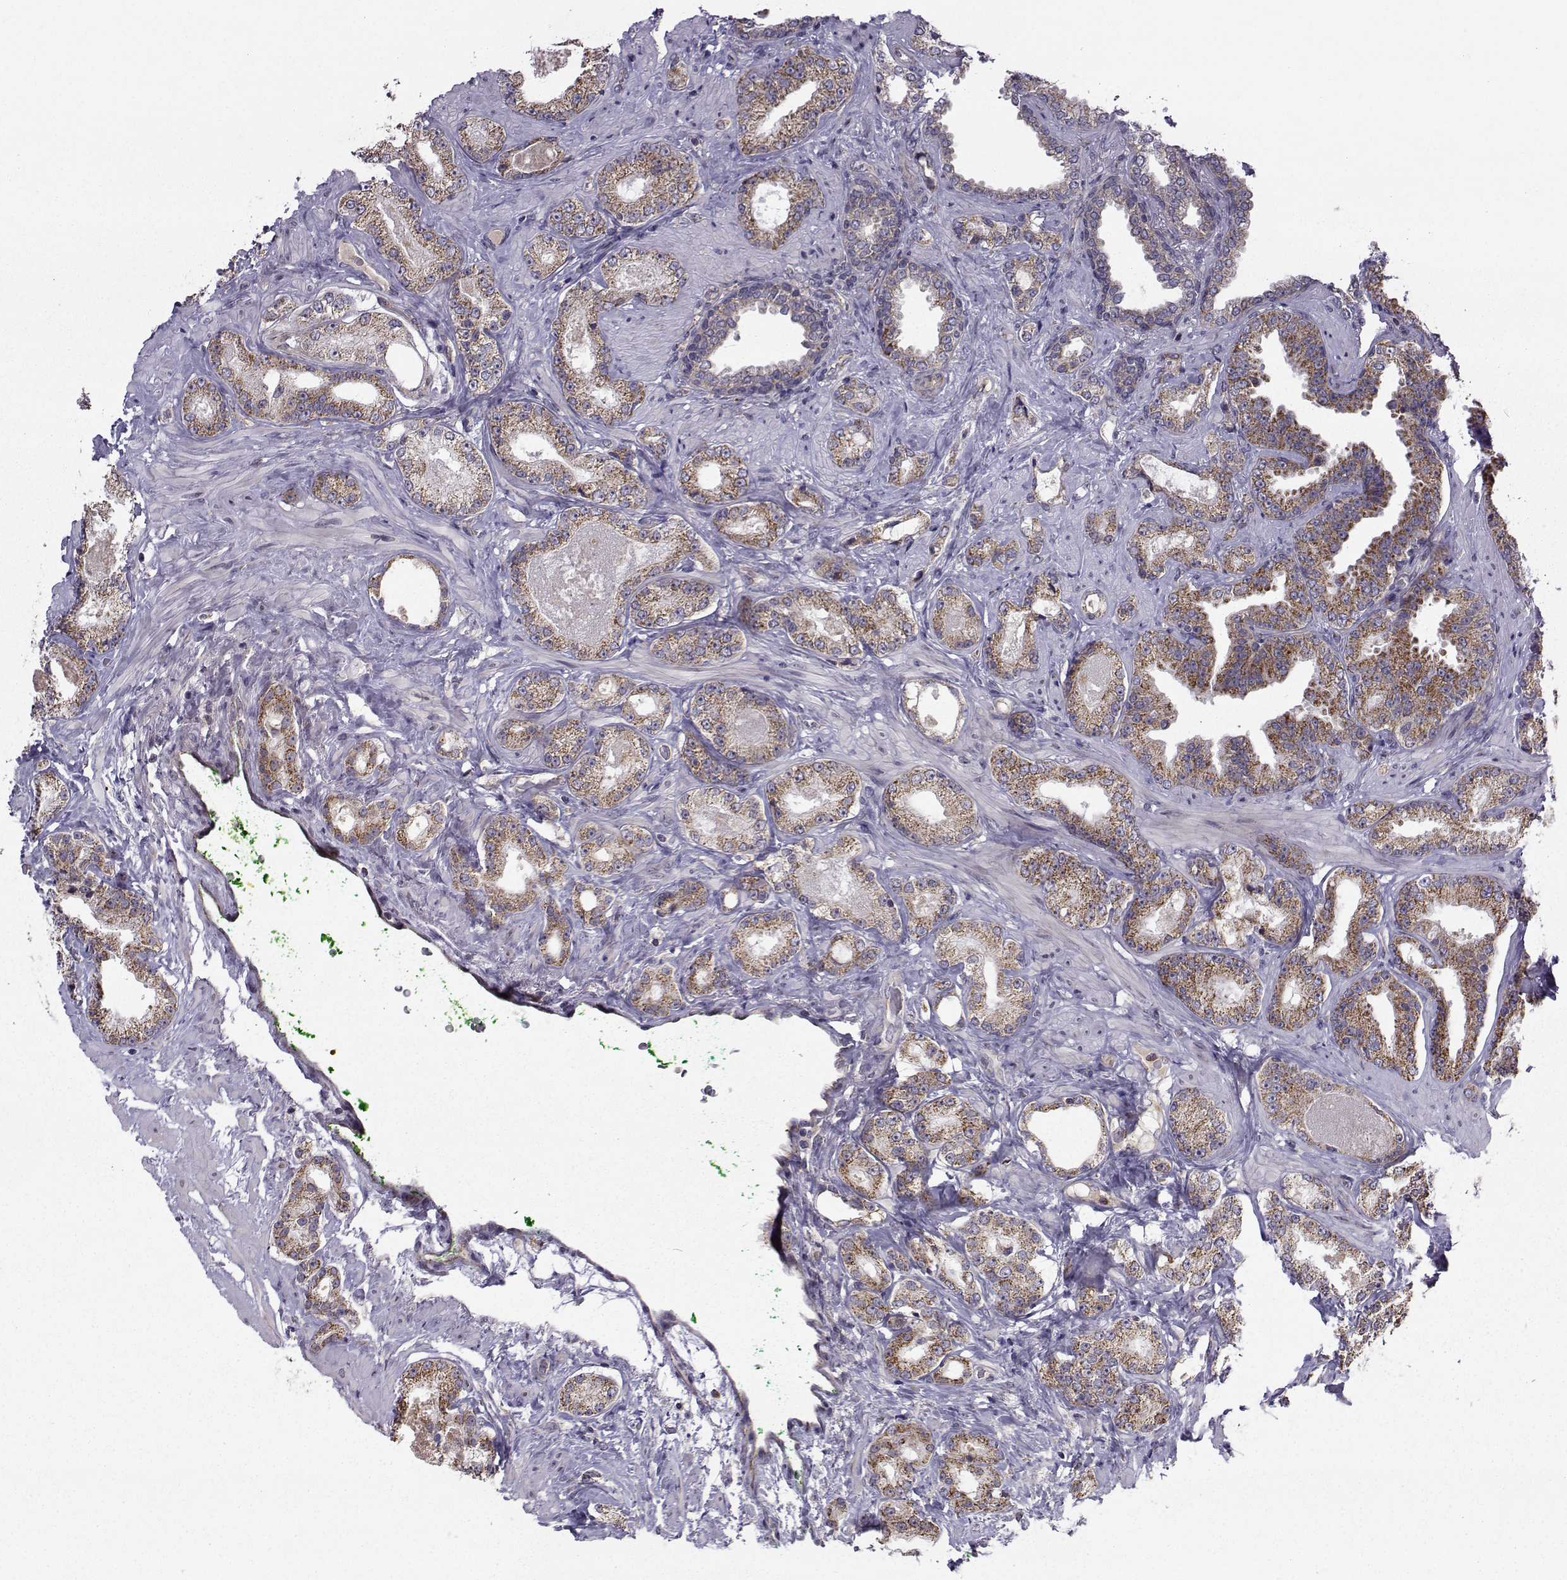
{"staining": {"intensity": "strong", "quantity": "25%-75%", "location": "cytoplasmic/membranous"}, "tissue": "prostate cancer", "cell_type": "Tumor cells", "image_type": "cancer", "snomed": [{"axis": "morphology", "description": "Adenocarcinoma, Low grade"}, {"axis": "topography", "description": "Prostate"}], "caption": "This is a histology image of IHC staining of low-grade adenocarcinoma (prostate), which shows strong staining in the cytoplasmic/membranous of tumor cells.", "gene": "NECAB3", "patient": {"sex": "male", "age": 68}}